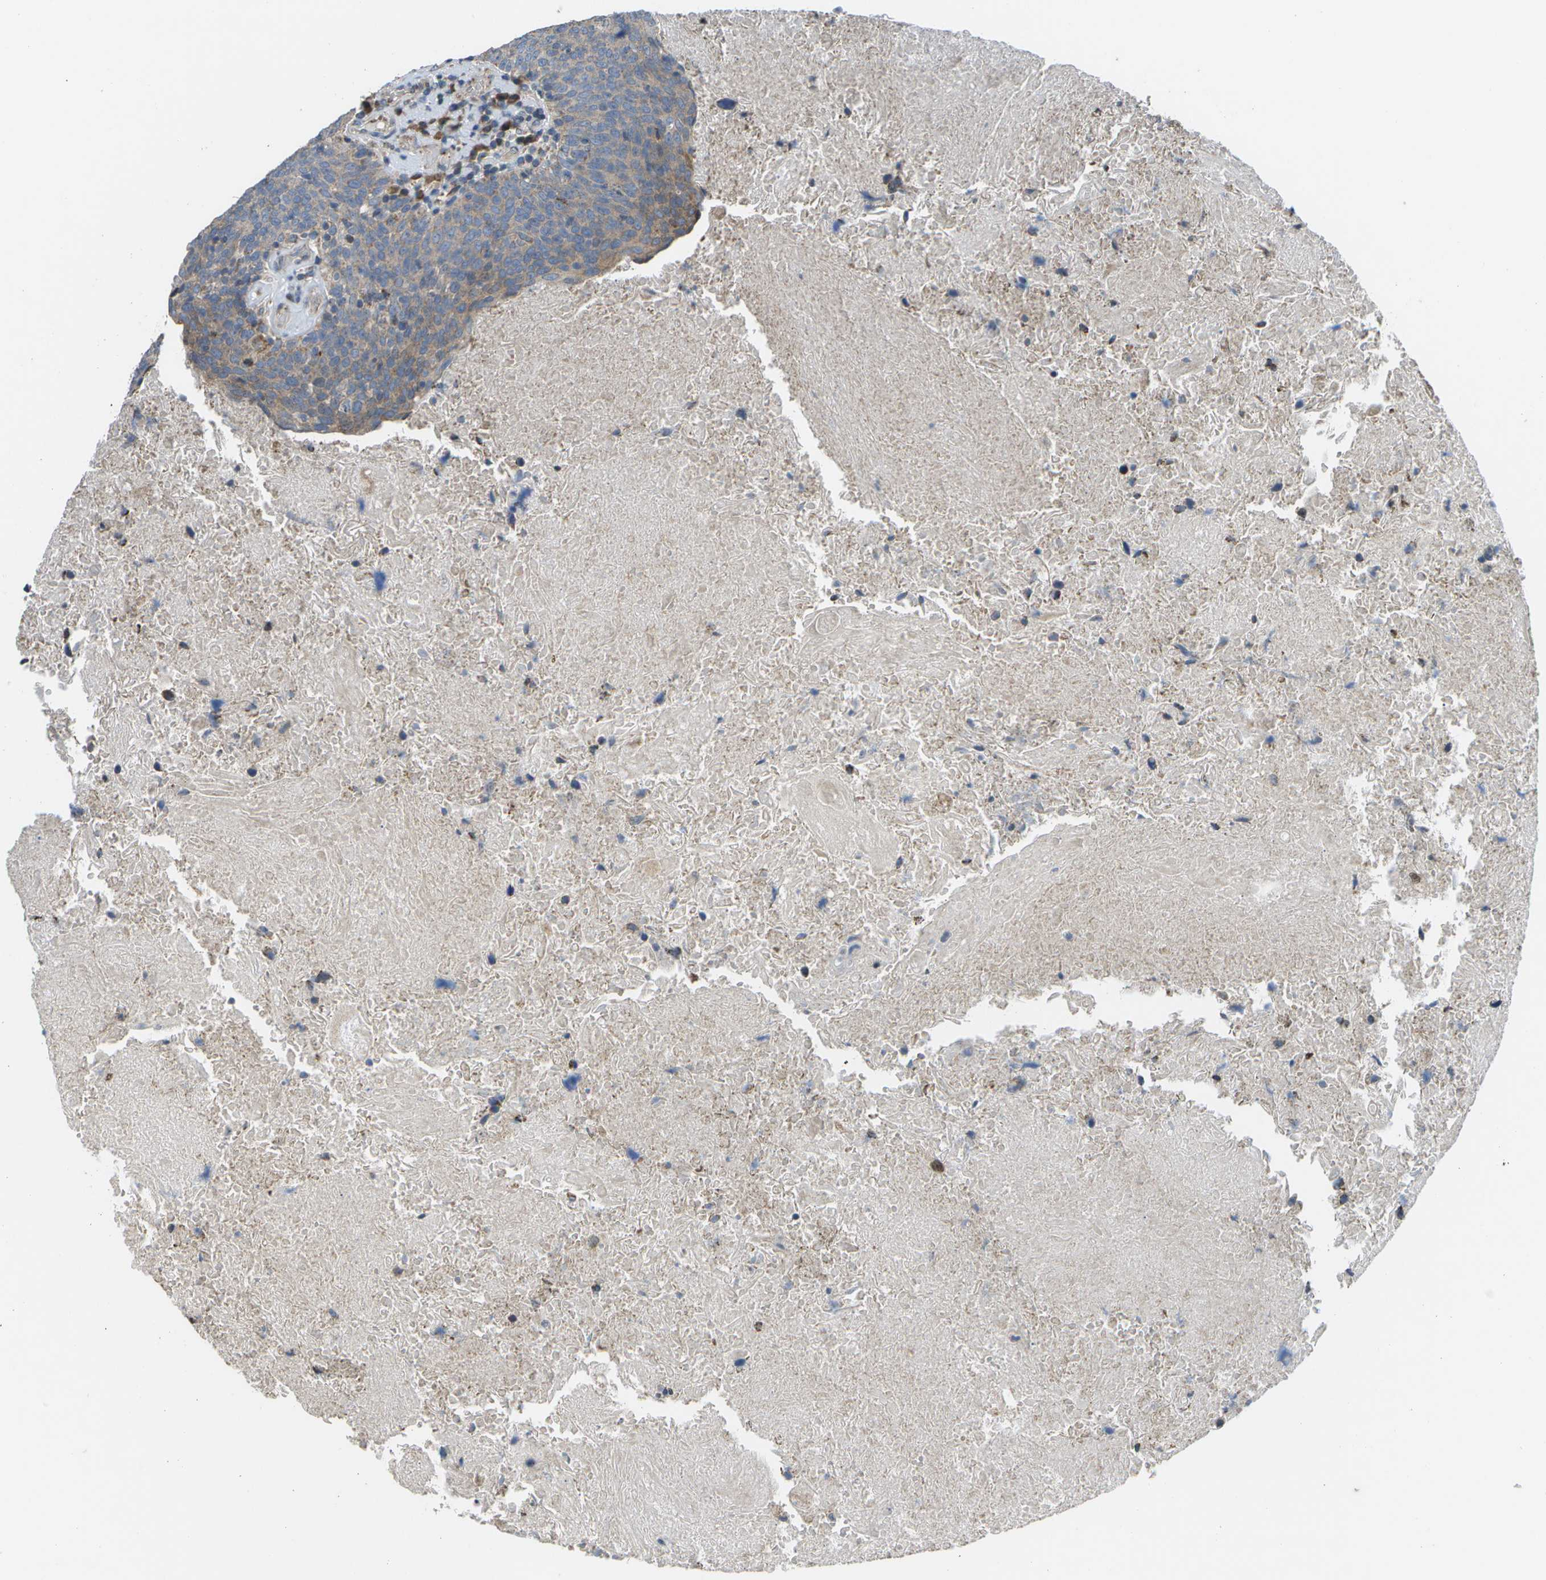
{"staining": {"intensity": "moderate", "quantity": "25%-75%", "location": "cytoplasmic/membranous"}, "tissue": "head and neck cancer", "cell_type": "Tumor cells", "image_type": "cancer", "snomed": [{"axis": "morphology", "description": "Squamous cell carcinoma, NOS"}, {"axis": "morphology", "description": "Squamous cell carcinoma, metastatic, NOS"}, {"axis": "topography", "description": "Lymph node"}, {"axis": "topography", "description": "Head-Neck"}], "caption": "A high-resolution photomicrograph shows immunohistochemistry (IHC) staining of metastatic squamous cell carcinoma (head and neck), which demonstrates moderate cytoplasmic/membranous staining in approximately 25%-75% of tumor cells. Nuclei are stained in blue.", "gene": "HADHA", "patient": {"sex": "male", "age": 62}}